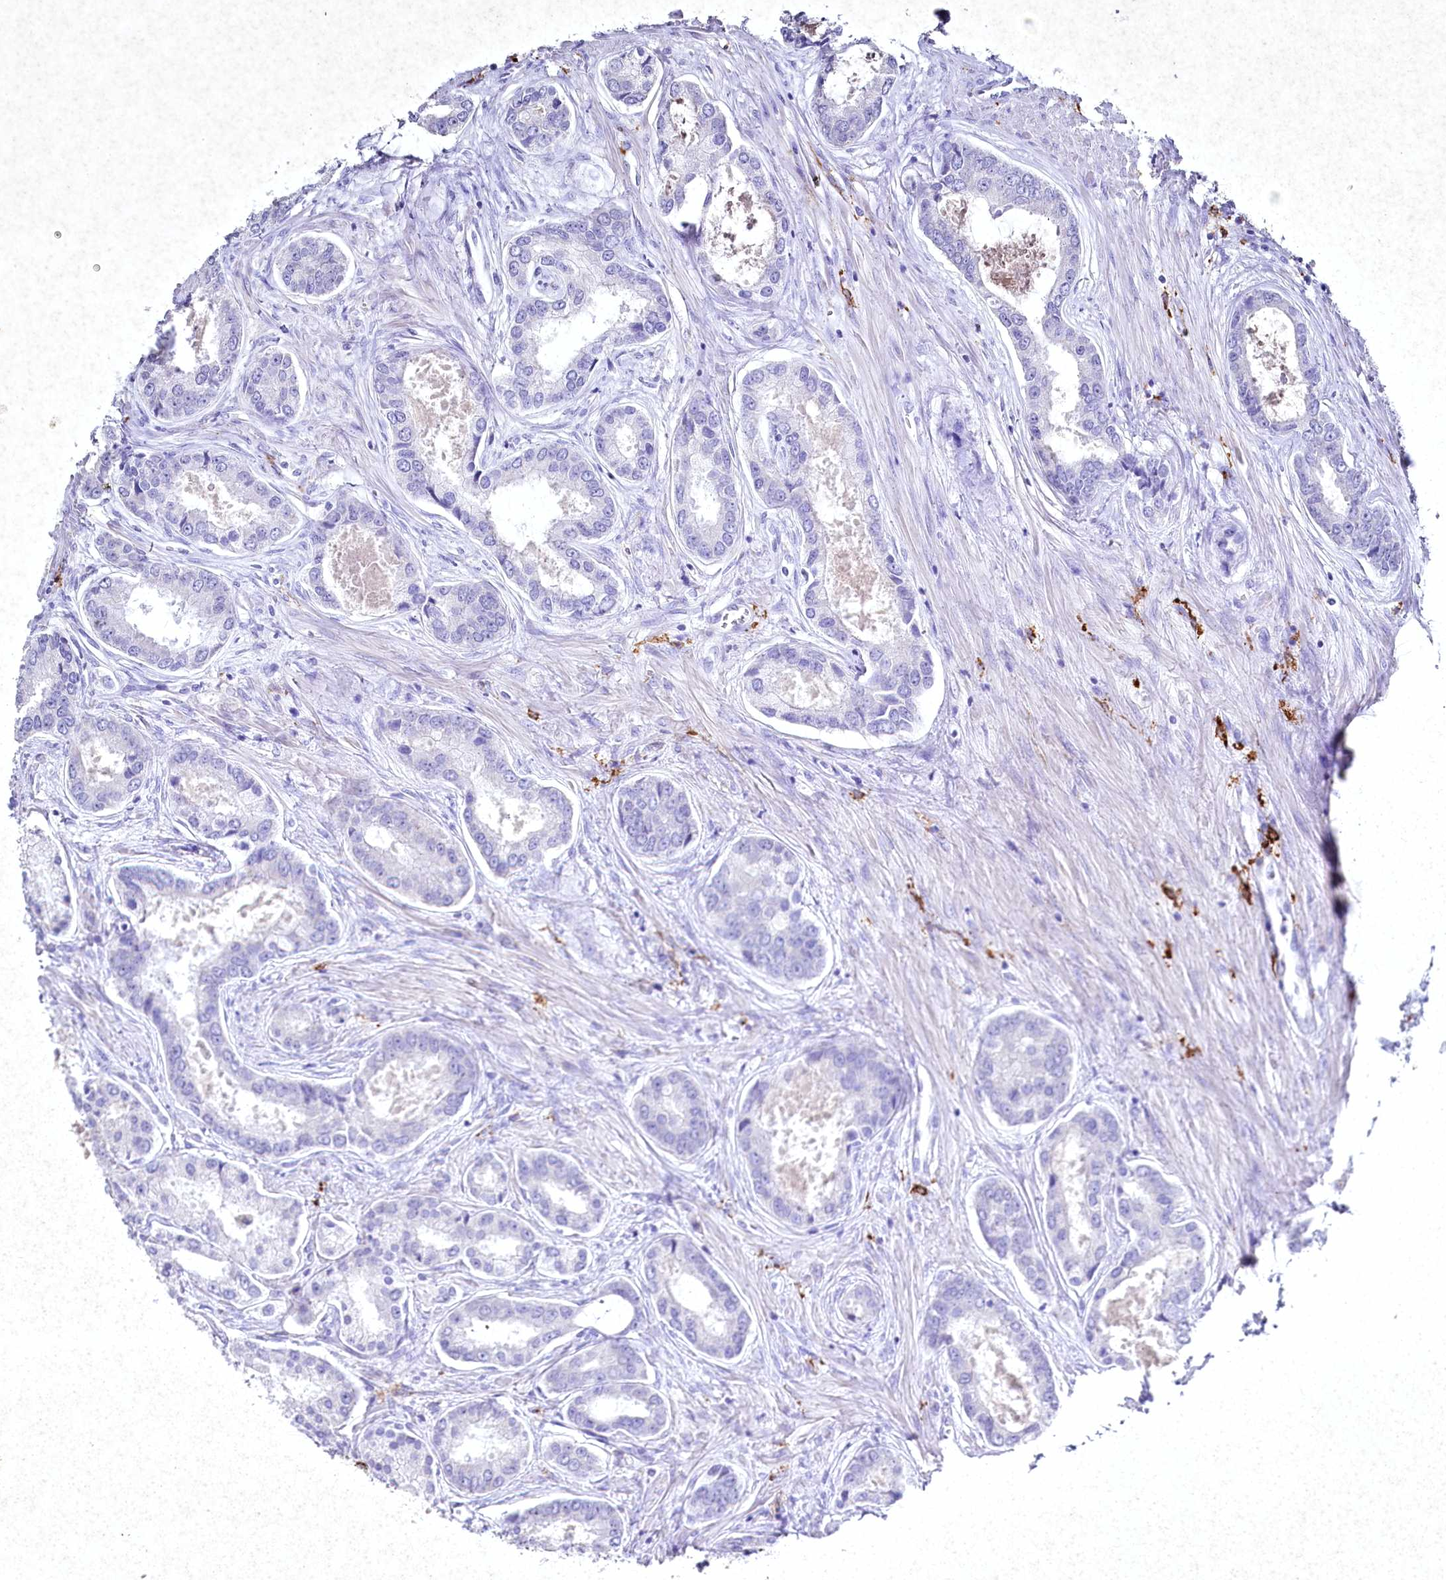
{"staining": {"intensity": "negative", "quantity": "none", "location": "none"}, "tissue": "prostate cancer", "cell_type": "Tumor cells", "image_type": "cancer", "snomed": [{"axis": "morphology", "description": "Adenocarcinoma, Low grade"}, {"axis": "topography", "description": "Prostate"}], "caption": "The image demonstrates no staining of tumor cells in adenocarcinoma (low-grade) (prostate).", "gene": "CLEC4M", "patient": {"sex": "male", "age": 68}}